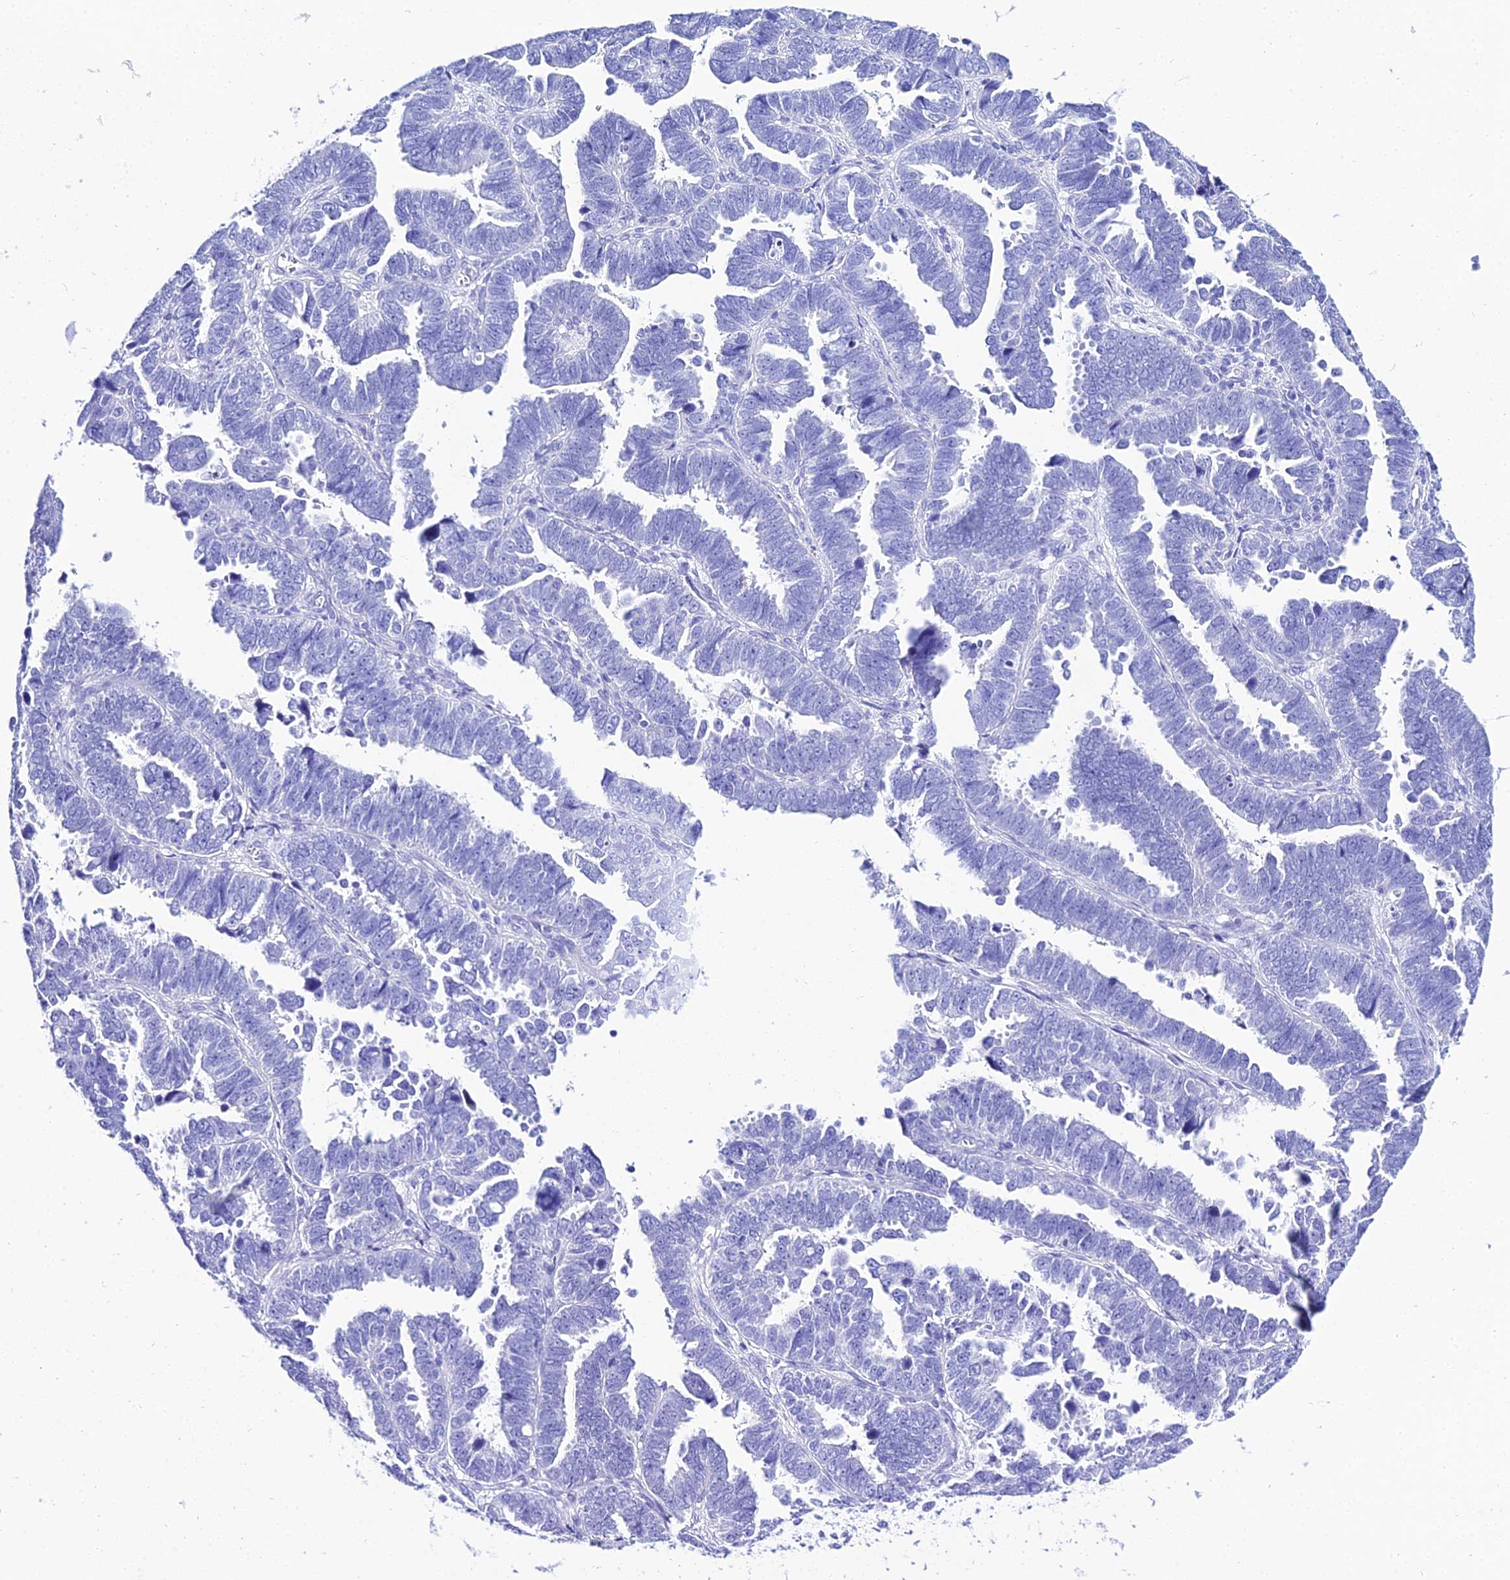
{"staining": {"intensity": "negative", "quantity": "none", "location": "none"}, "tissue": "endometrial cancer", "cell_type": "Tumor cells", "image_type": "cancer", "snomed": [{"axis": "morphology", "description": "Adenocarcinoma, NOS"}, {"axis": "topography", "description": "Endometrium"}], "caption": "Immunohistochemical staining of human endometrial cancer (adenocarcinoma) displays no significant positivity in tumor cells.", "gene": "TRMT44", "patient": {"sex": "female", "age": 75}}